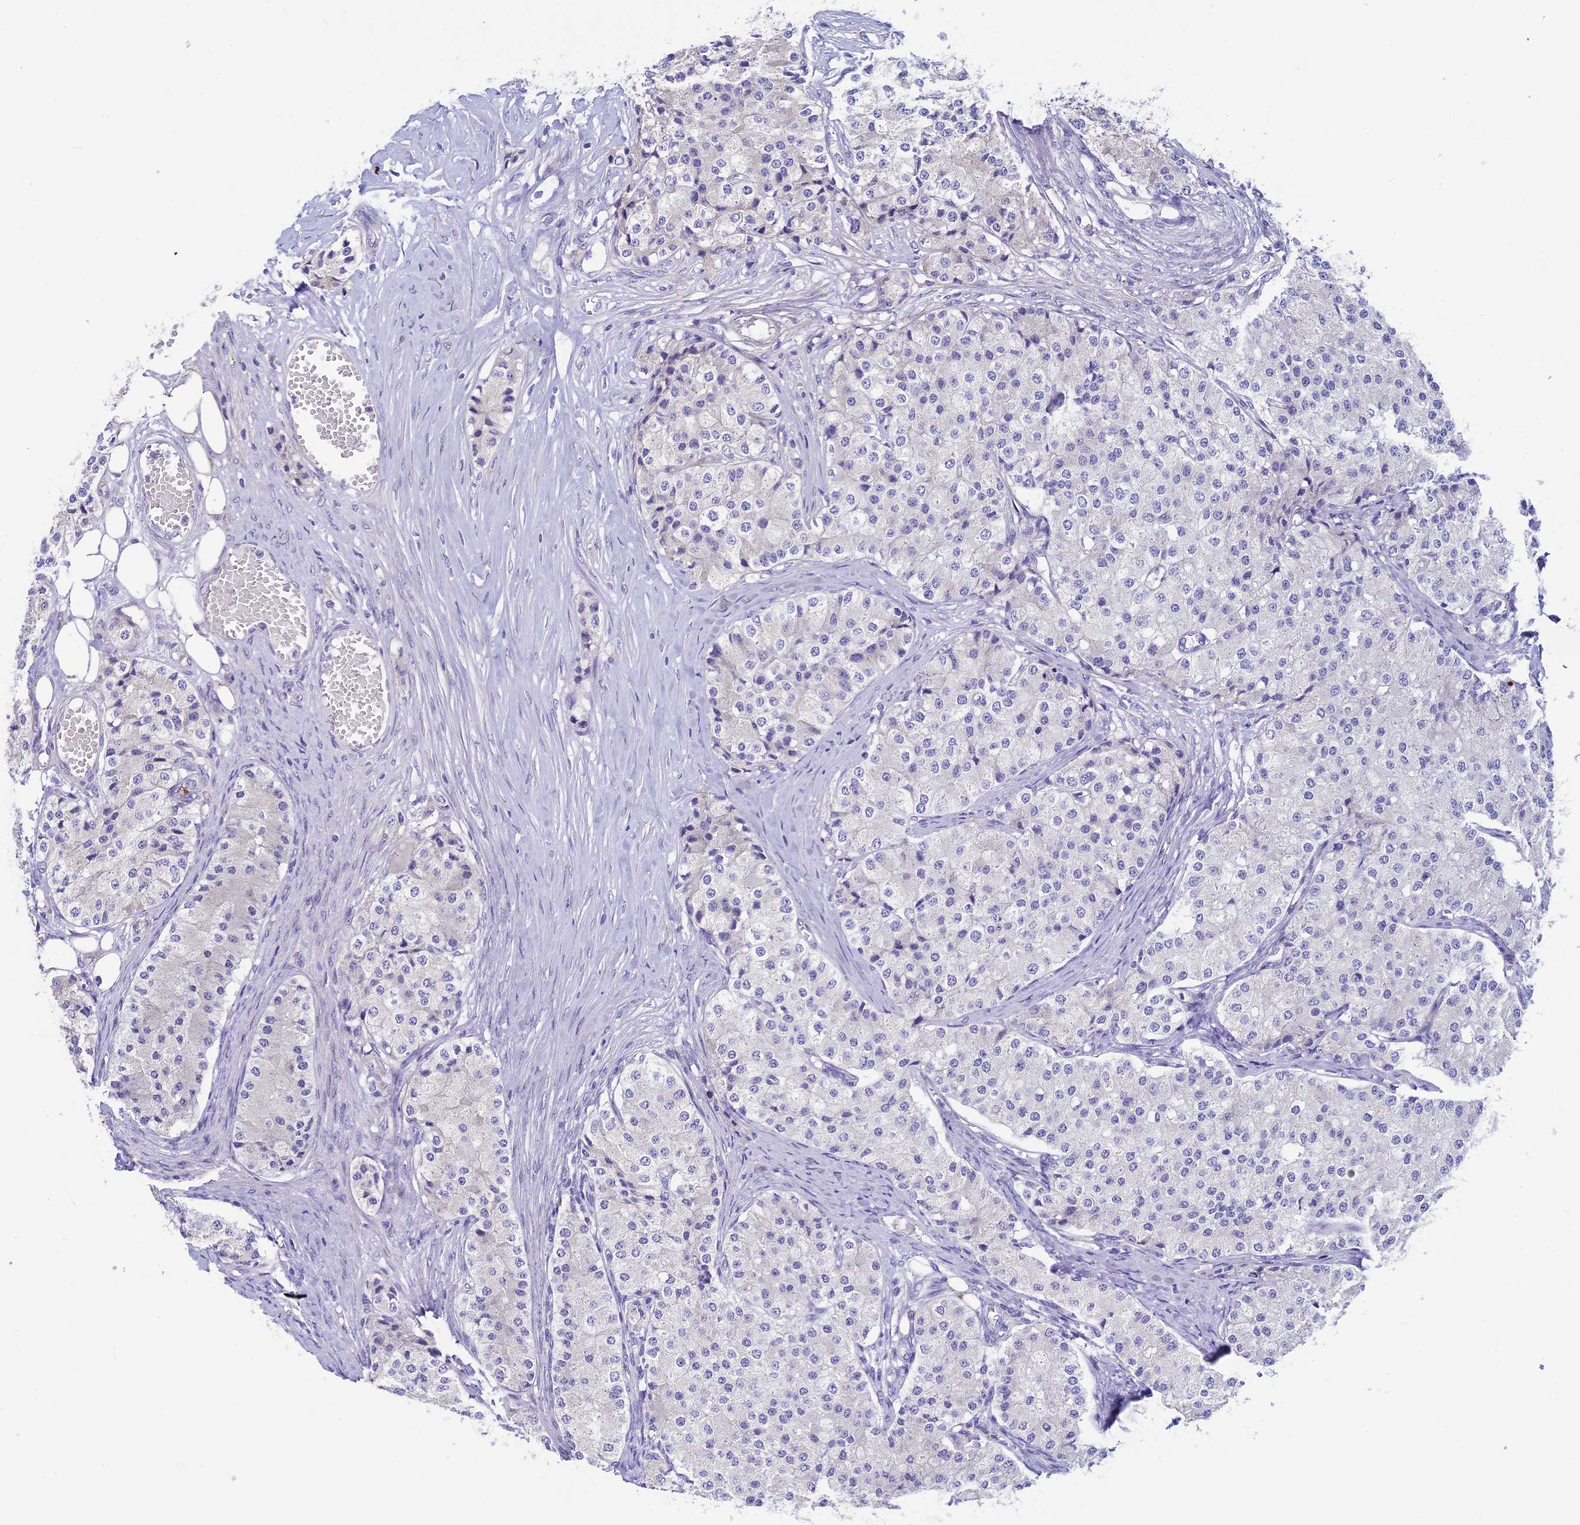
{"staining": {"intensity": "negative", "quantity": "none", "location": "none"}, "tissue": "carcinoid", "cell_type": "Tumor cells", "image_type": "cancer", "snomed": [{"axis": "morphology", "description": "Carcinoid, malignant, NOS"}, {"axis": "topography", "description": "Colon"}], "caption": "Immunohistochemistry (IHC) micrograph of human carcinoid stained for a protein (brown), which shows no positivity in tumor cells.", "gene": "LOXL1", "patient": {"sex": "female", "age": 52}}